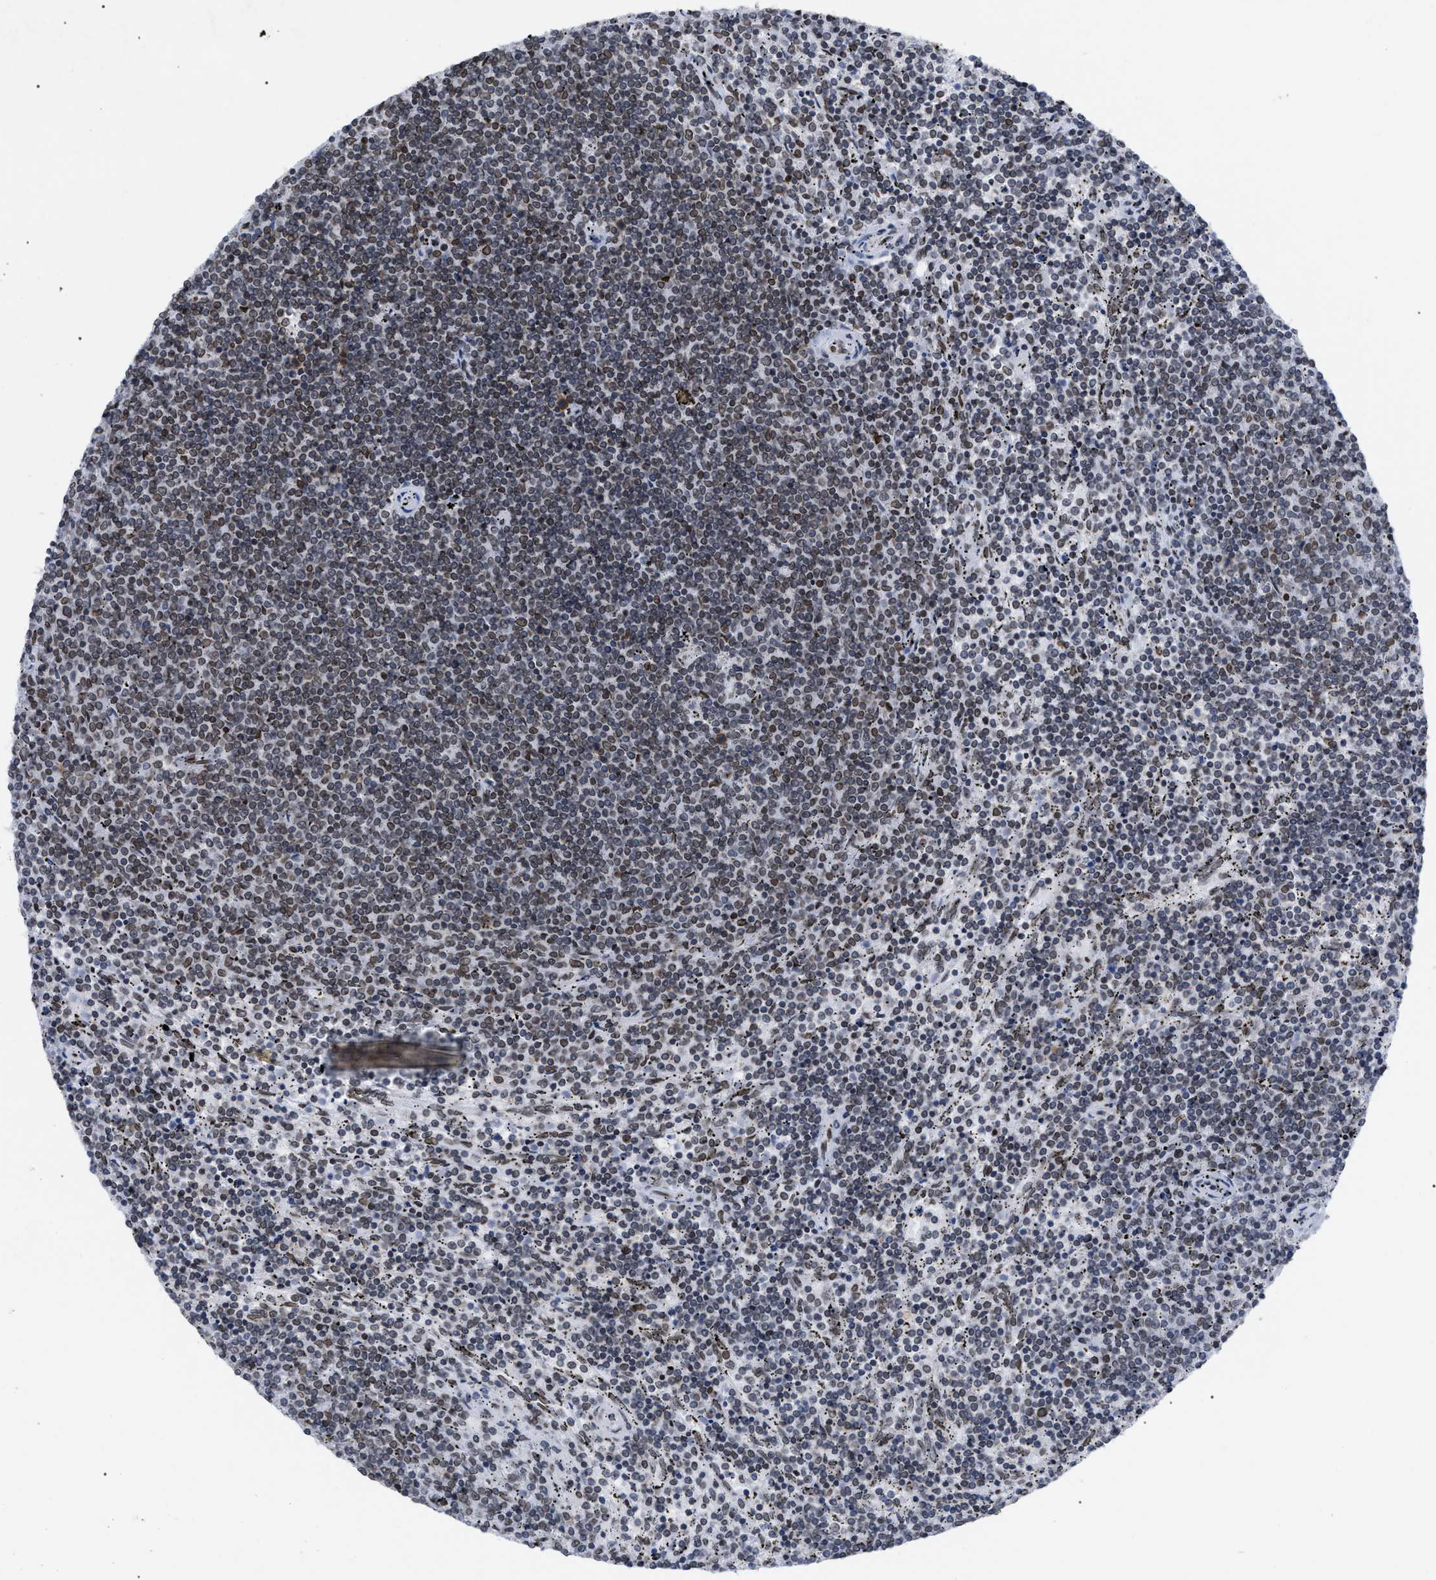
{"staining": {"intensity": "weak", "quantity": "<25%", "location": "cytoplasmic/membranous,nuclear"}, "tissue": "lymphoma", "cell_type": "Tumor cells", "image_type": "cancer", "snomed": [{"axis": "morphology", "description": "Malignant lymphoma, non-Hodgkin's type, Low grade"}, {"axis": "topography", "description": "Spleen"}], "caption": "Lymphoma was stained to show a protein in brown. There is no significant expression in tumor cells. (Brightfield microscopy of DAB immunohistochemistry at high magnification).", "gene": "TPR", "patient": {"sex": "female", "age": 50}}